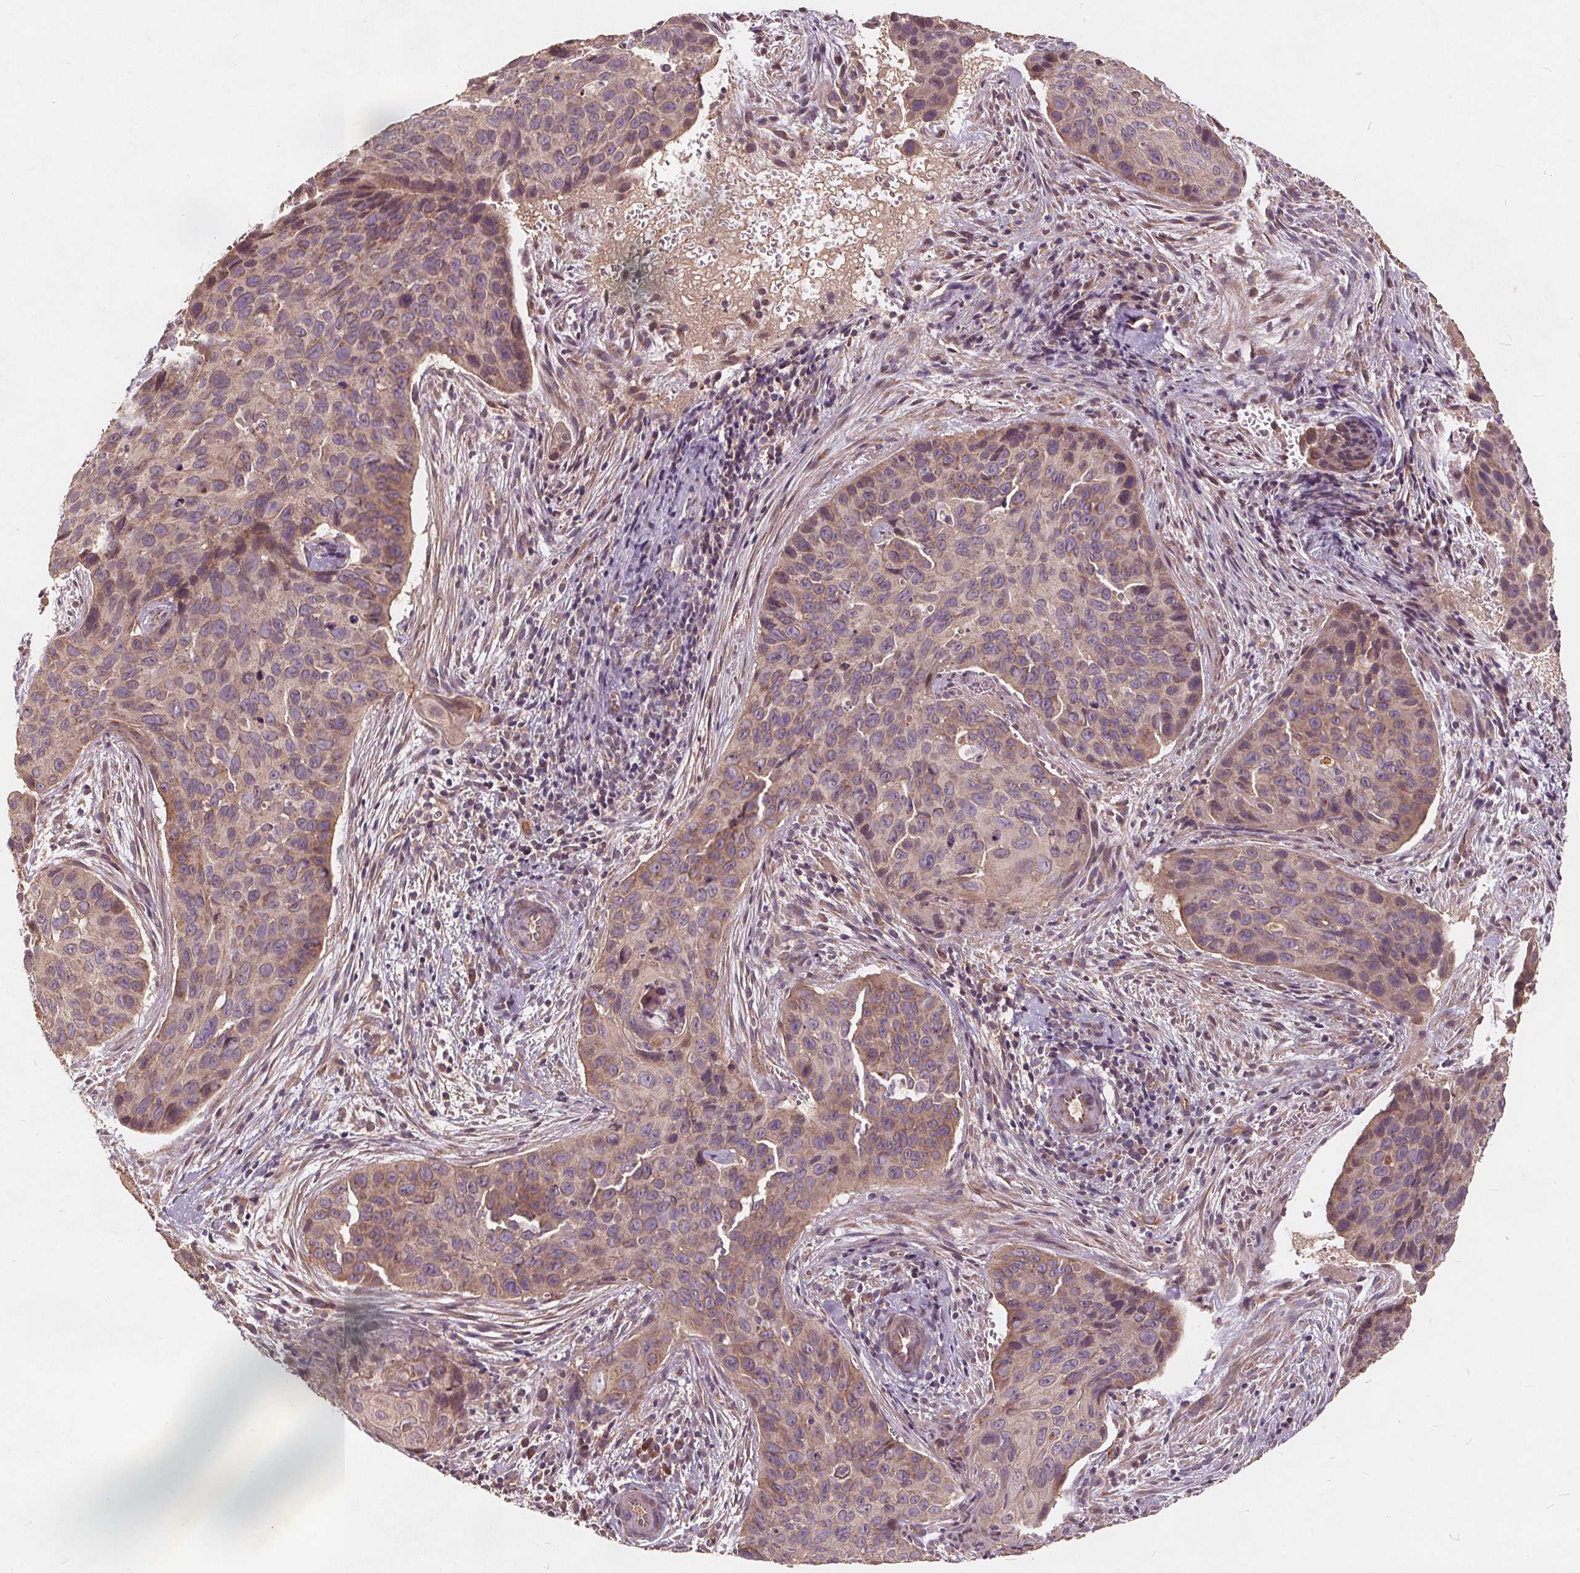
{"staining": {"intensity": "weak", "quantity": "25%-75%", "location": "cytoplasmic/membranous"}, "tissue": "cervical cancer", "cell_type": "Tumor cells", "image_type": "cancer", "snomed": [{"axis": "morphology", "description": "Squamous cell carcinoma, NOS"}, {"axis": "topography", "description": "Cervix"}], "caption": "The micrograph displays immunohistochemical staining of cervical squamous cell carcinoma. There is weak cytoplasmic/membranous positivity is present in about 25%-75% of tumor cells. The staining was performed using DAB (3,3'-diaminobenzidine) to visualize the protein expression in brown, while the nuclei were stained in blue with hematoxylin (Magnification: 20x).", "gene": "CSNK1G2", "patient": {"sex": "female", "age": 35}}